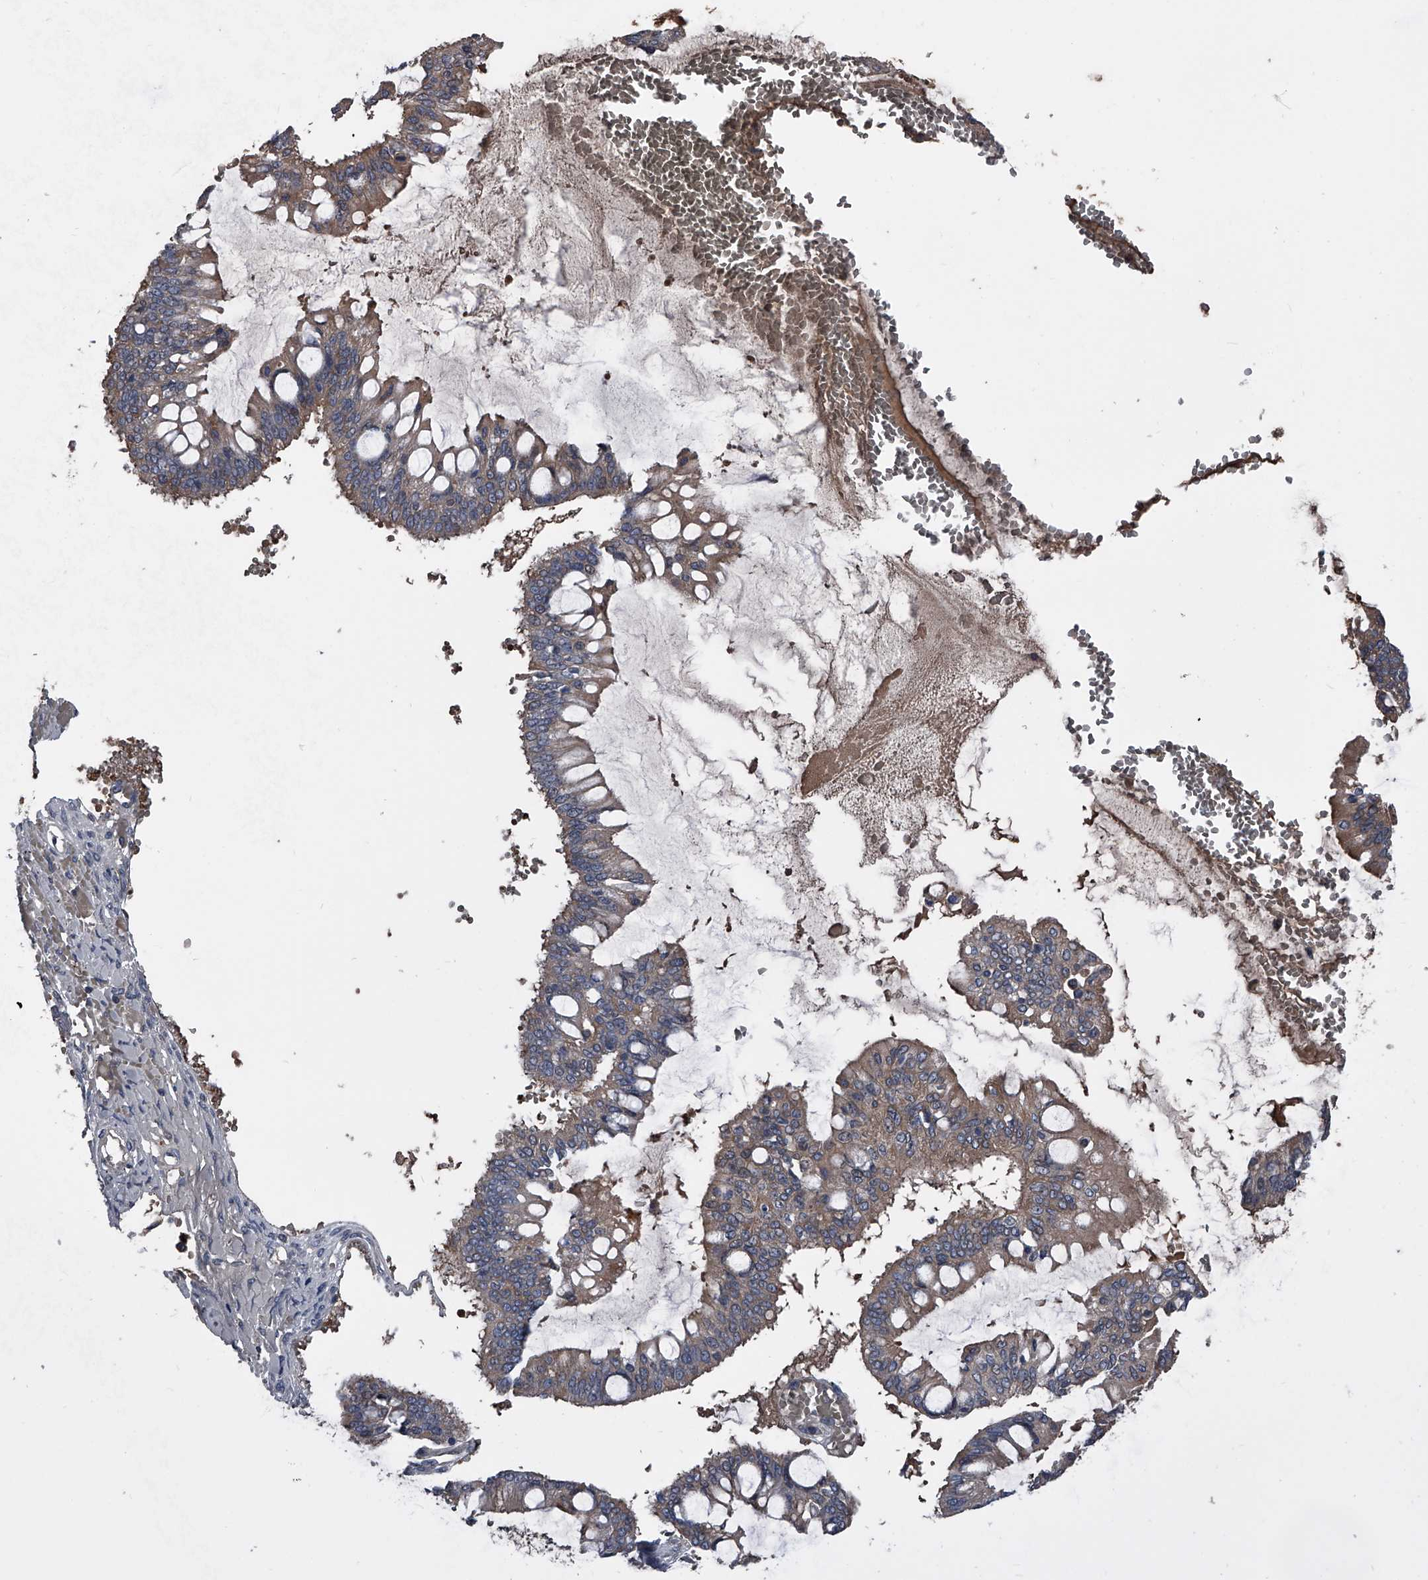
{"staining": {"intensity": "weak", "quantity": ">75%", "location": "cytoplasmic/membranous"}, "tissue": "ovarian cancer", "cell_type": "Tumor cells", "image_type": "cancer", "snomed": [{"axis": "morphology", "description": "Cystadenocarcinoma, mucinous, NOS"}, {"axis": "topography", "description": "Ovary"}], "caption": "Weak cytoplasmic/membranous positivity is present in approximately >75% of tumor cells in ovarian mucinous cystadenocarcinoma. (brown staining indicates protein expression, while blue staining denotes nuclei).", "gene": "KIF13A", "patient": {"sex": "female", "age": 73}}